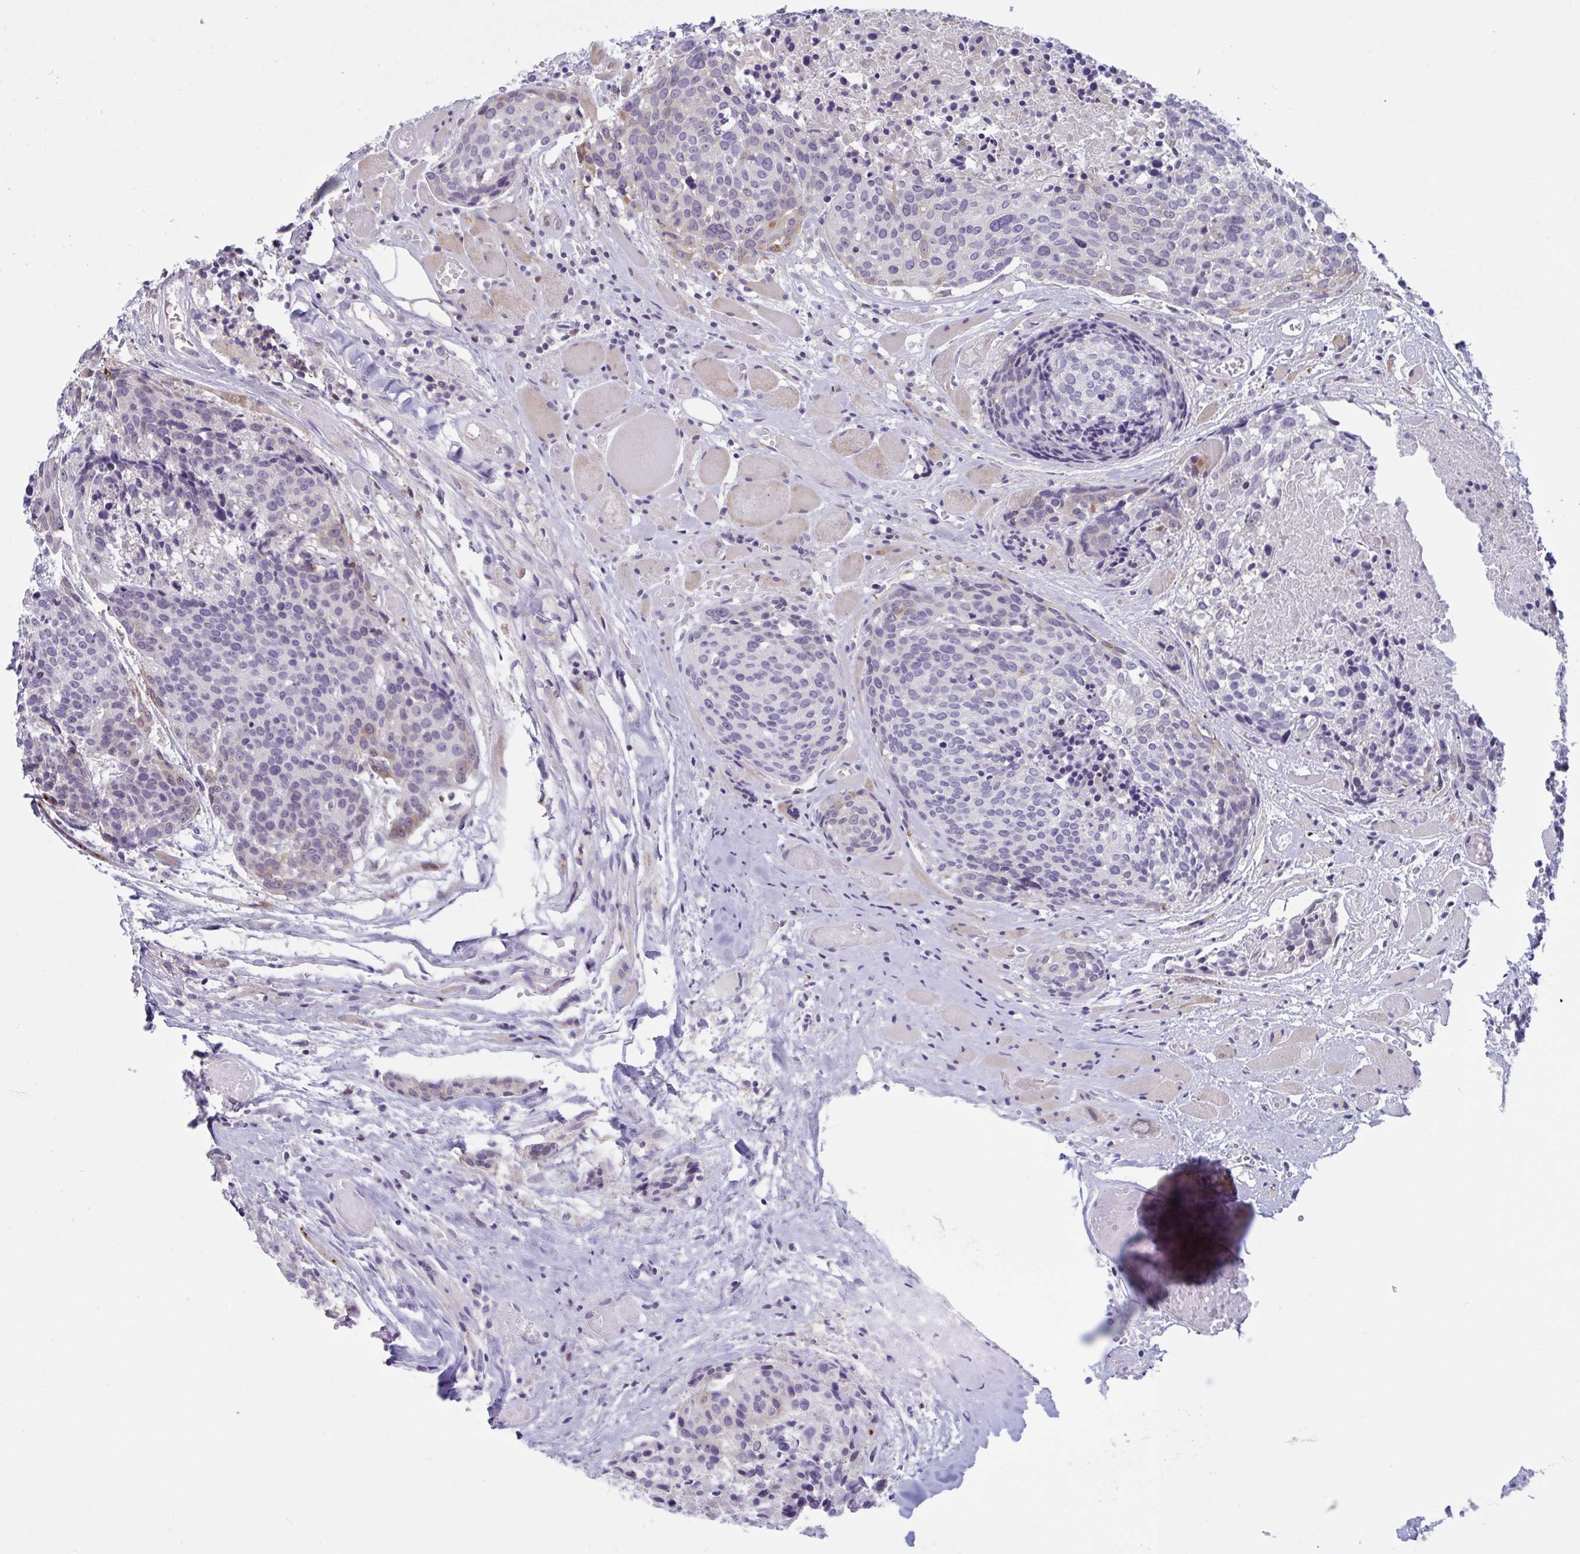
{"staining": {"intensity": "moderate", "quantity": "<25%", "location": "cytoplasmic/membranous"}, "tissue": "head and neck cancer", "cell_type": "Tumor cells", "image_type": "cancer", "snomed": [{"axis": "morphology", "description": "Squamous cell carcinoma, NOS"}, {"axis": "topography", "description": "Oral tissue"}, {"axis": "topography", "description": "Head-Neck"}], "caption": "Immunohistochemistry (IHC) photomicrograph of neoplastic tissue: human head and neck squamous cell carcinoma stained using IHC exhibits low levels of moderate protein expression localized specifically in the cytoplasmic/membranous of tumor cells, appearing as a cytoplasmic/membranous brown color.", "gene": "DOCK11", "patient": {"sex": "male", "age": 64}}